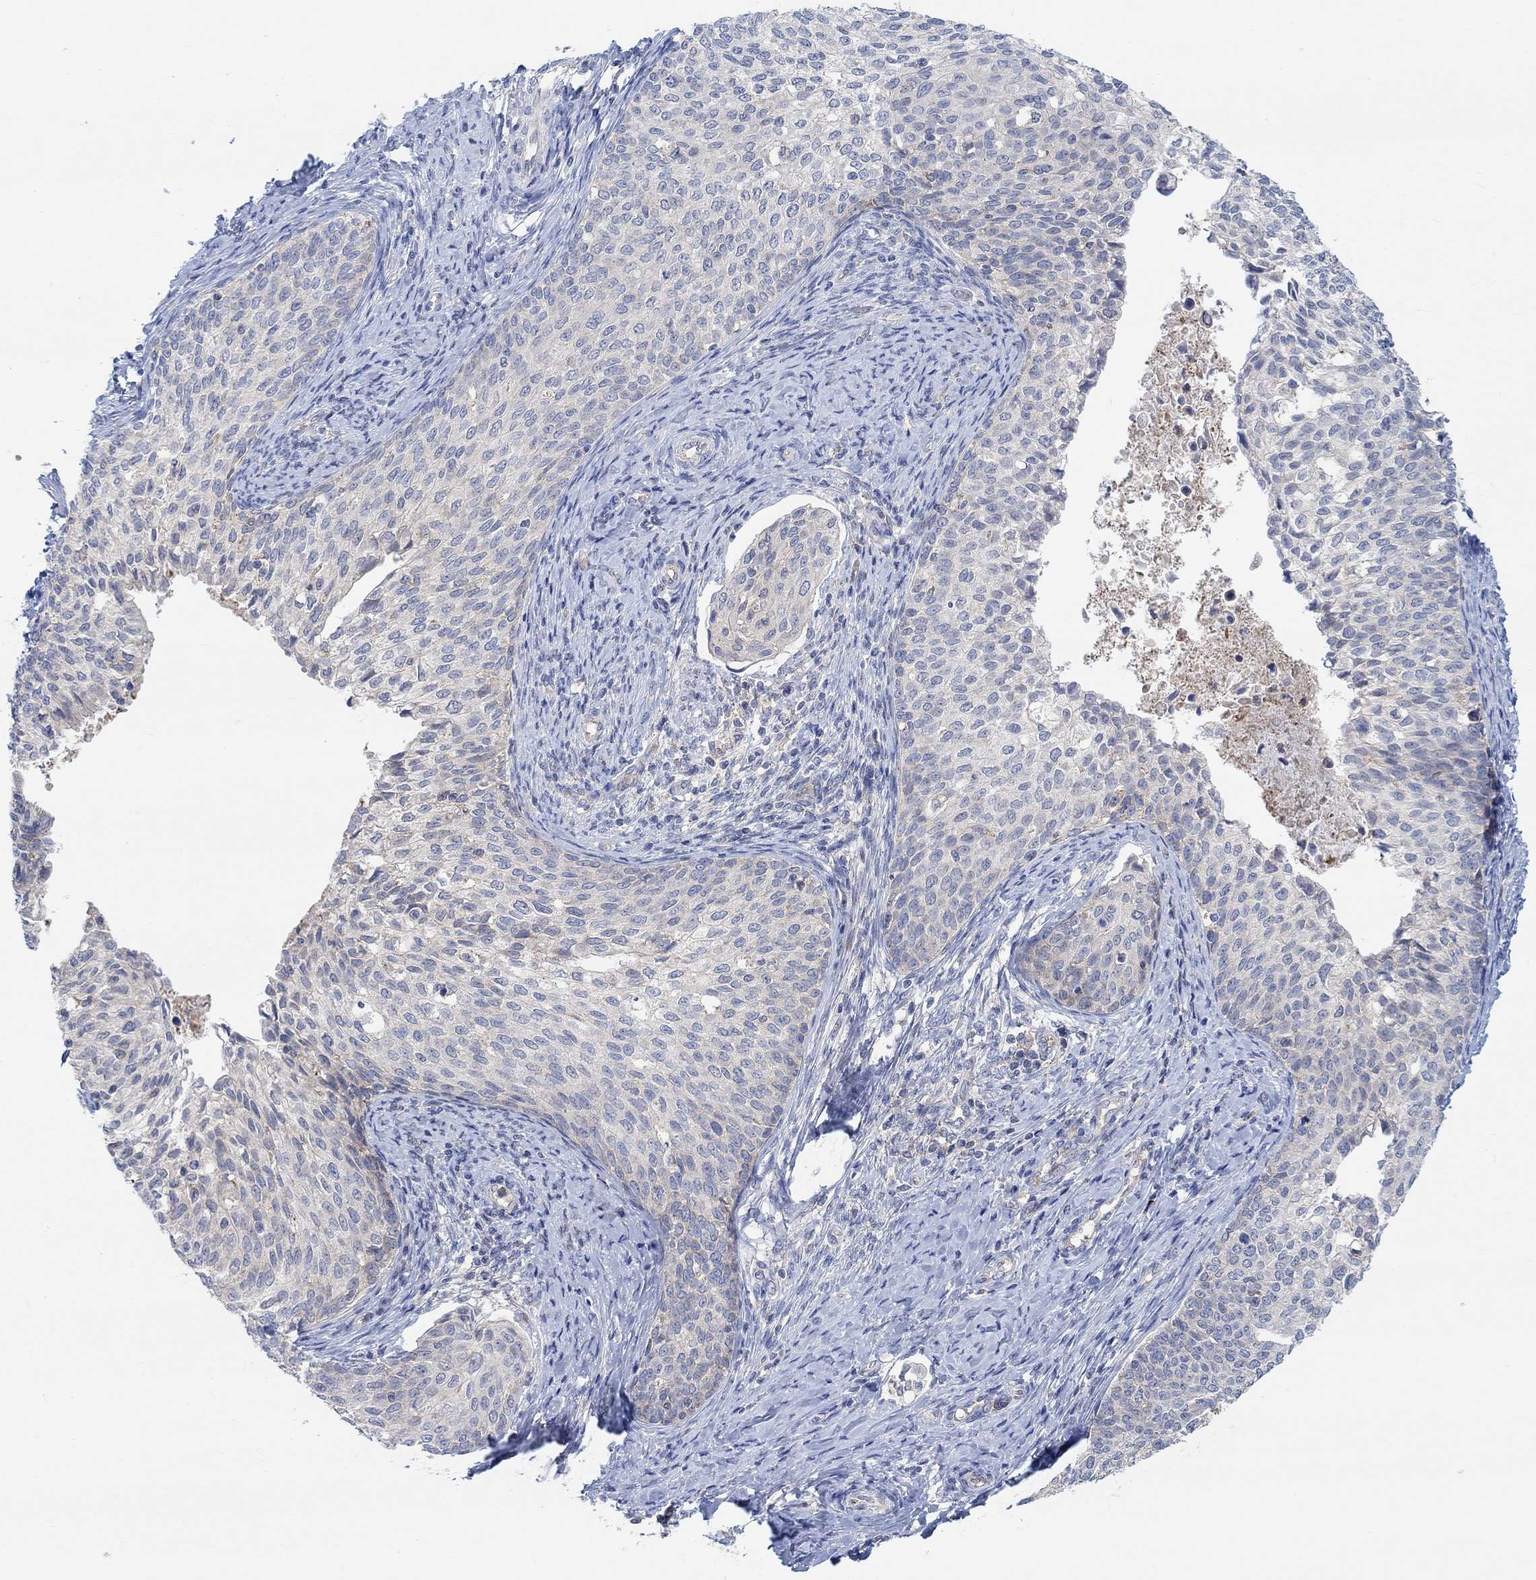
{"staining": {"intensity": "negative", "quantity": "none", "location": "none"}, "tissue": "cervical cancer", "cell_type": "Tumor cells", "image_type": "cancer", "snomed": [{"axis": "morphology", "description": "Squamous cell carcinoma, NOS"}, {"axis": "topography", "description": "Cervix"}], "caption": "Micrograph shows no protein expression in tumor cells of squamous cell carcinoma (cervical) tissue. (DAB immunohistochemistry (IHC) visualized using brightfield microscopy, high magnification).", "gene": "PMFBP1", "patient": {"sex": "female", "age": 51}}